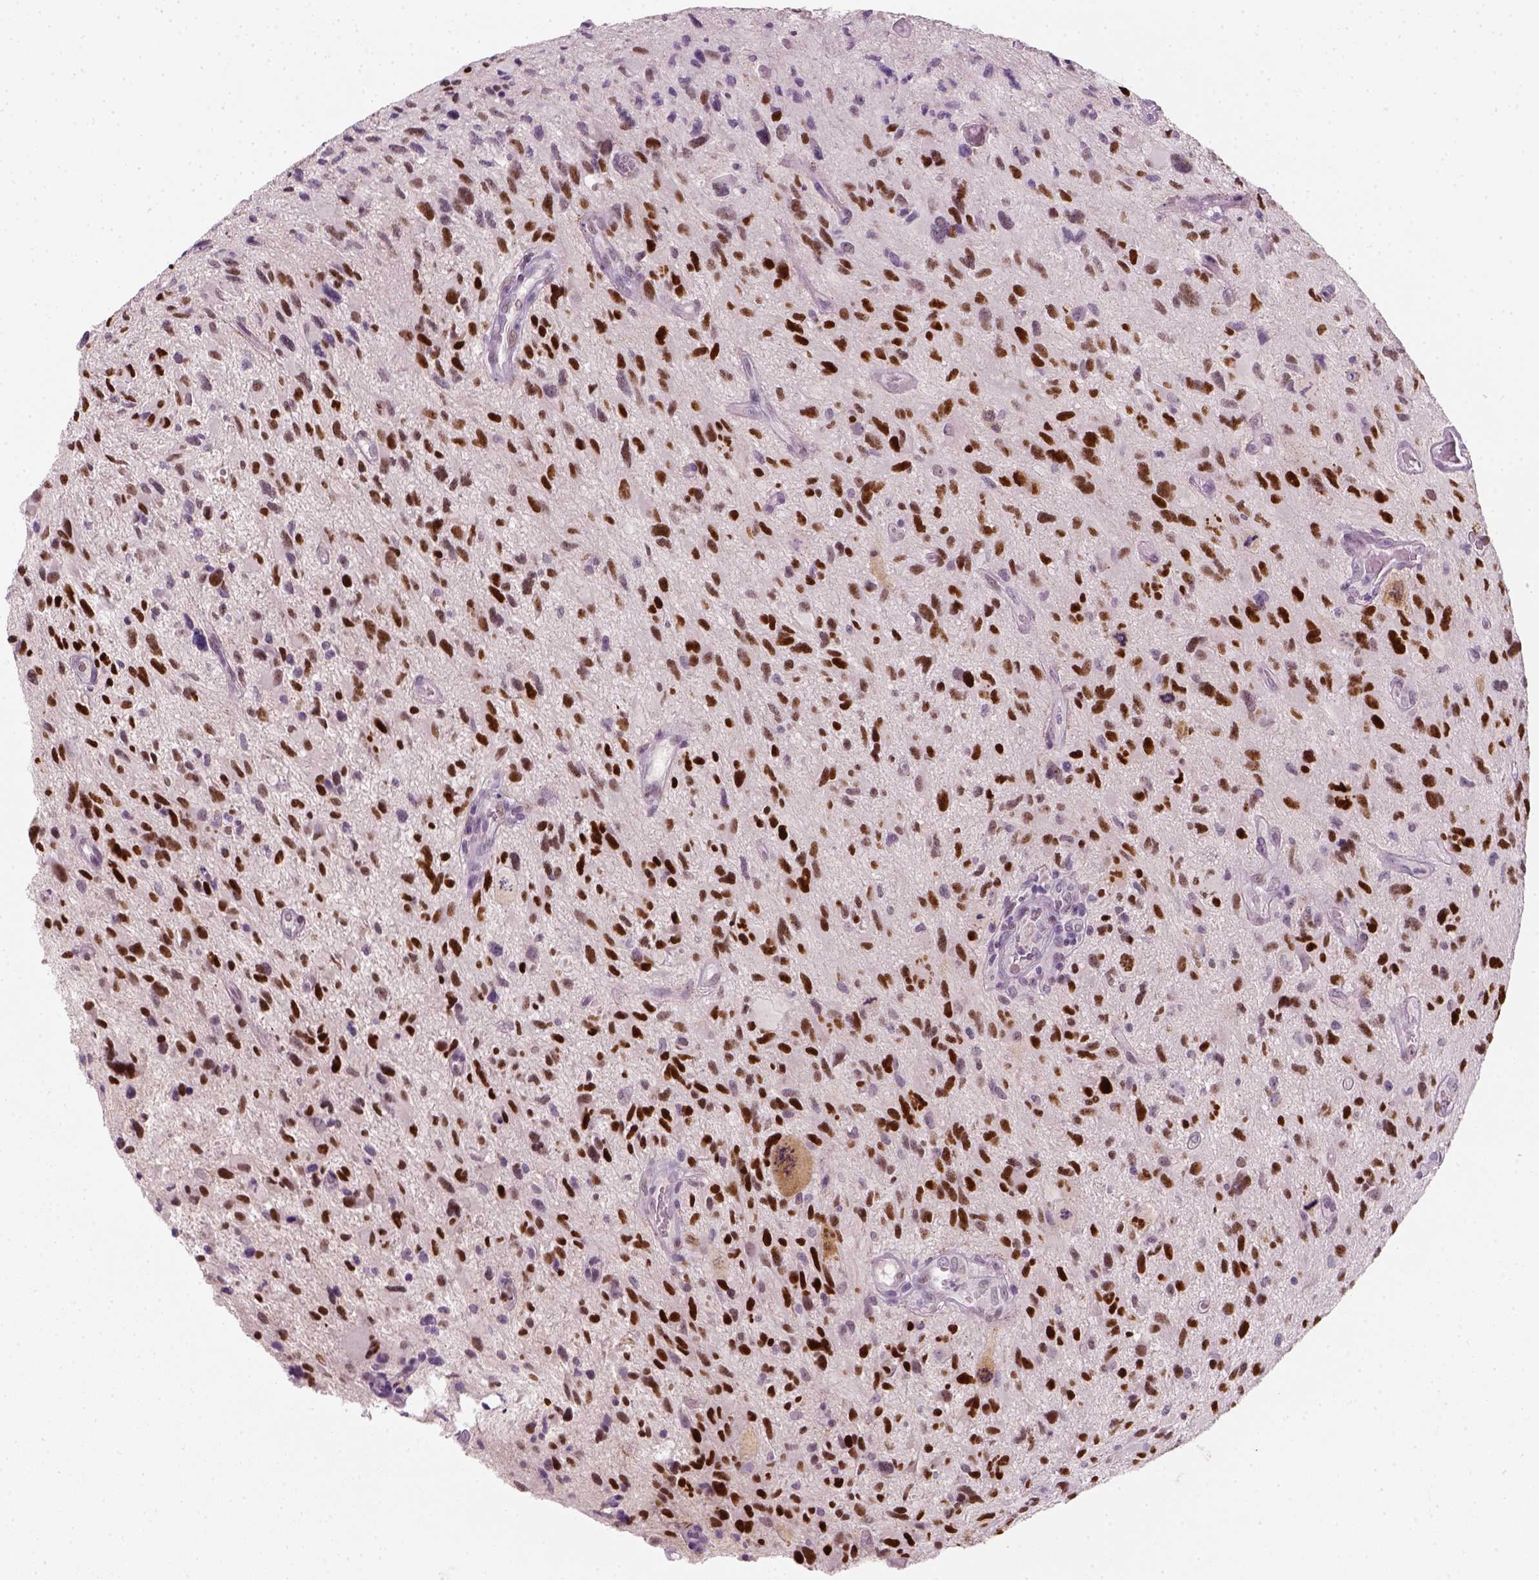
{"staining": {"intensity": "strong", "quantity": "25%-75%", "location": "nuclear"}, "tissue": "glioma", "cell_type": "Tumor cells", "image_type": "cancer", "snomed": [{"axis": "morphology", "description": "Glioma, malignant, NOS"}, {"axis": "morphology", "description": "Glioma, malignant, High grade"}, {"axis": "topography", "description": "Brain"}], "caption": "Tumor cells reveal high levels of strong nuclear staining in about 25%-75% of cells in glioma. (IHC, brightfield microscopy, high magnification).", "gene": "TP53", "patient": {"sex": "female", "age": 71}}